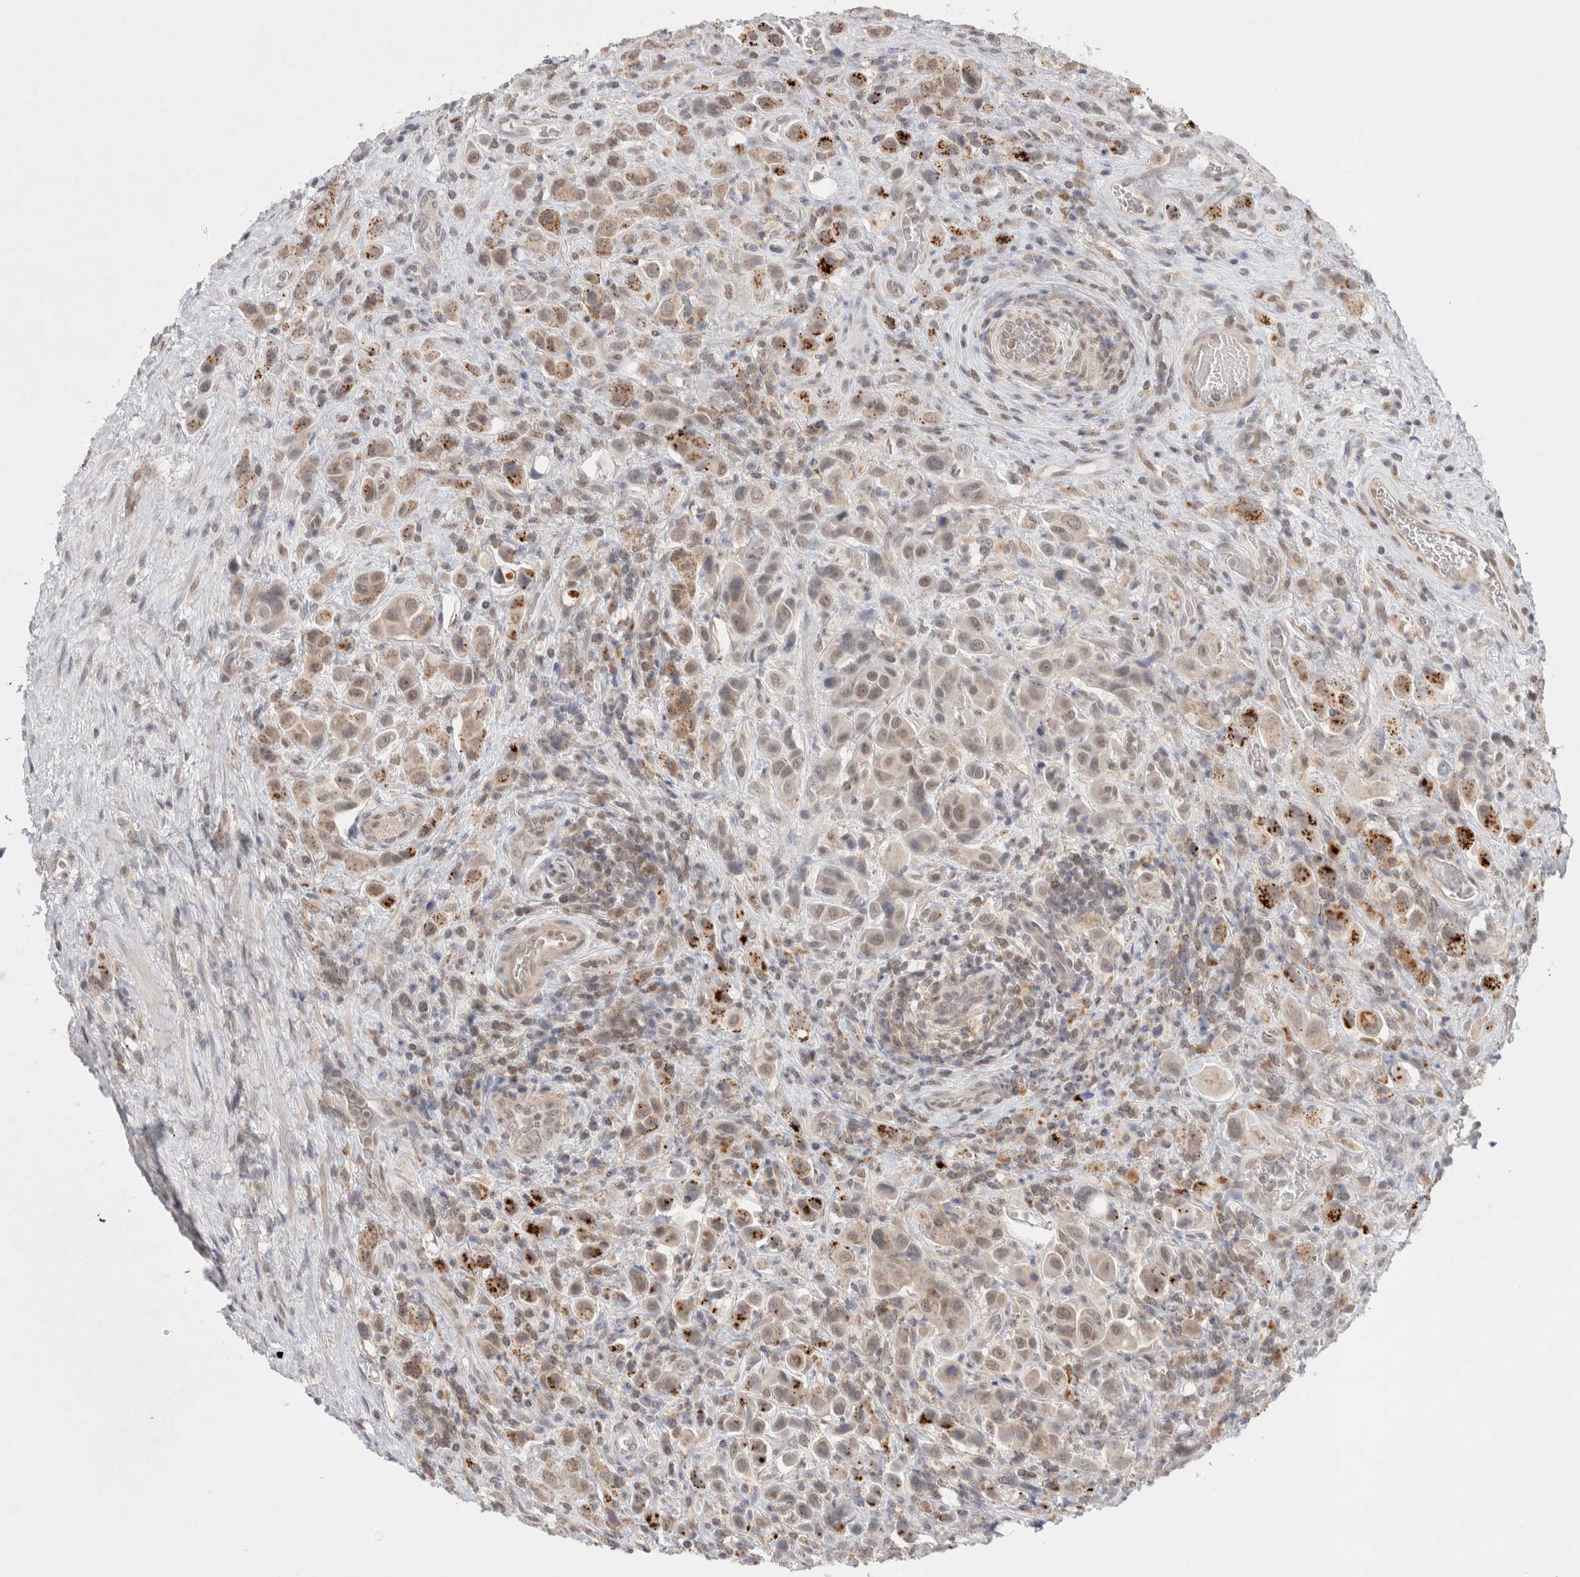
{"staining": {"intensity": "moderate", "quantity": "<25%", "location": "cytoplasmic/membranous,nuclear"}, "tissue": "urothelial cancer", "cell_type": "Tumor cells", "image_type": "cancer", "snomed": [{"axis": "morphology", "description": "Urothelial carcinoma, High grade"}, {"axis": "topography", "description": "Urinary bladder"}], "caption": "High-magnification brightfield microscopy of high-grade urothelial carcinoma stained with DAB (brown) and counterstained with hematoxylin (blue). tumor cells exhibit moderate cytoplasmic/membranous and nuclear positivity is present in approximately<25% of cells. Immunohistochemistry (ihc) stains the protein in brown and the nuclei are stained blue.", "gene": "FBXO42", "patient": {"sex": "male", "age": 50}}